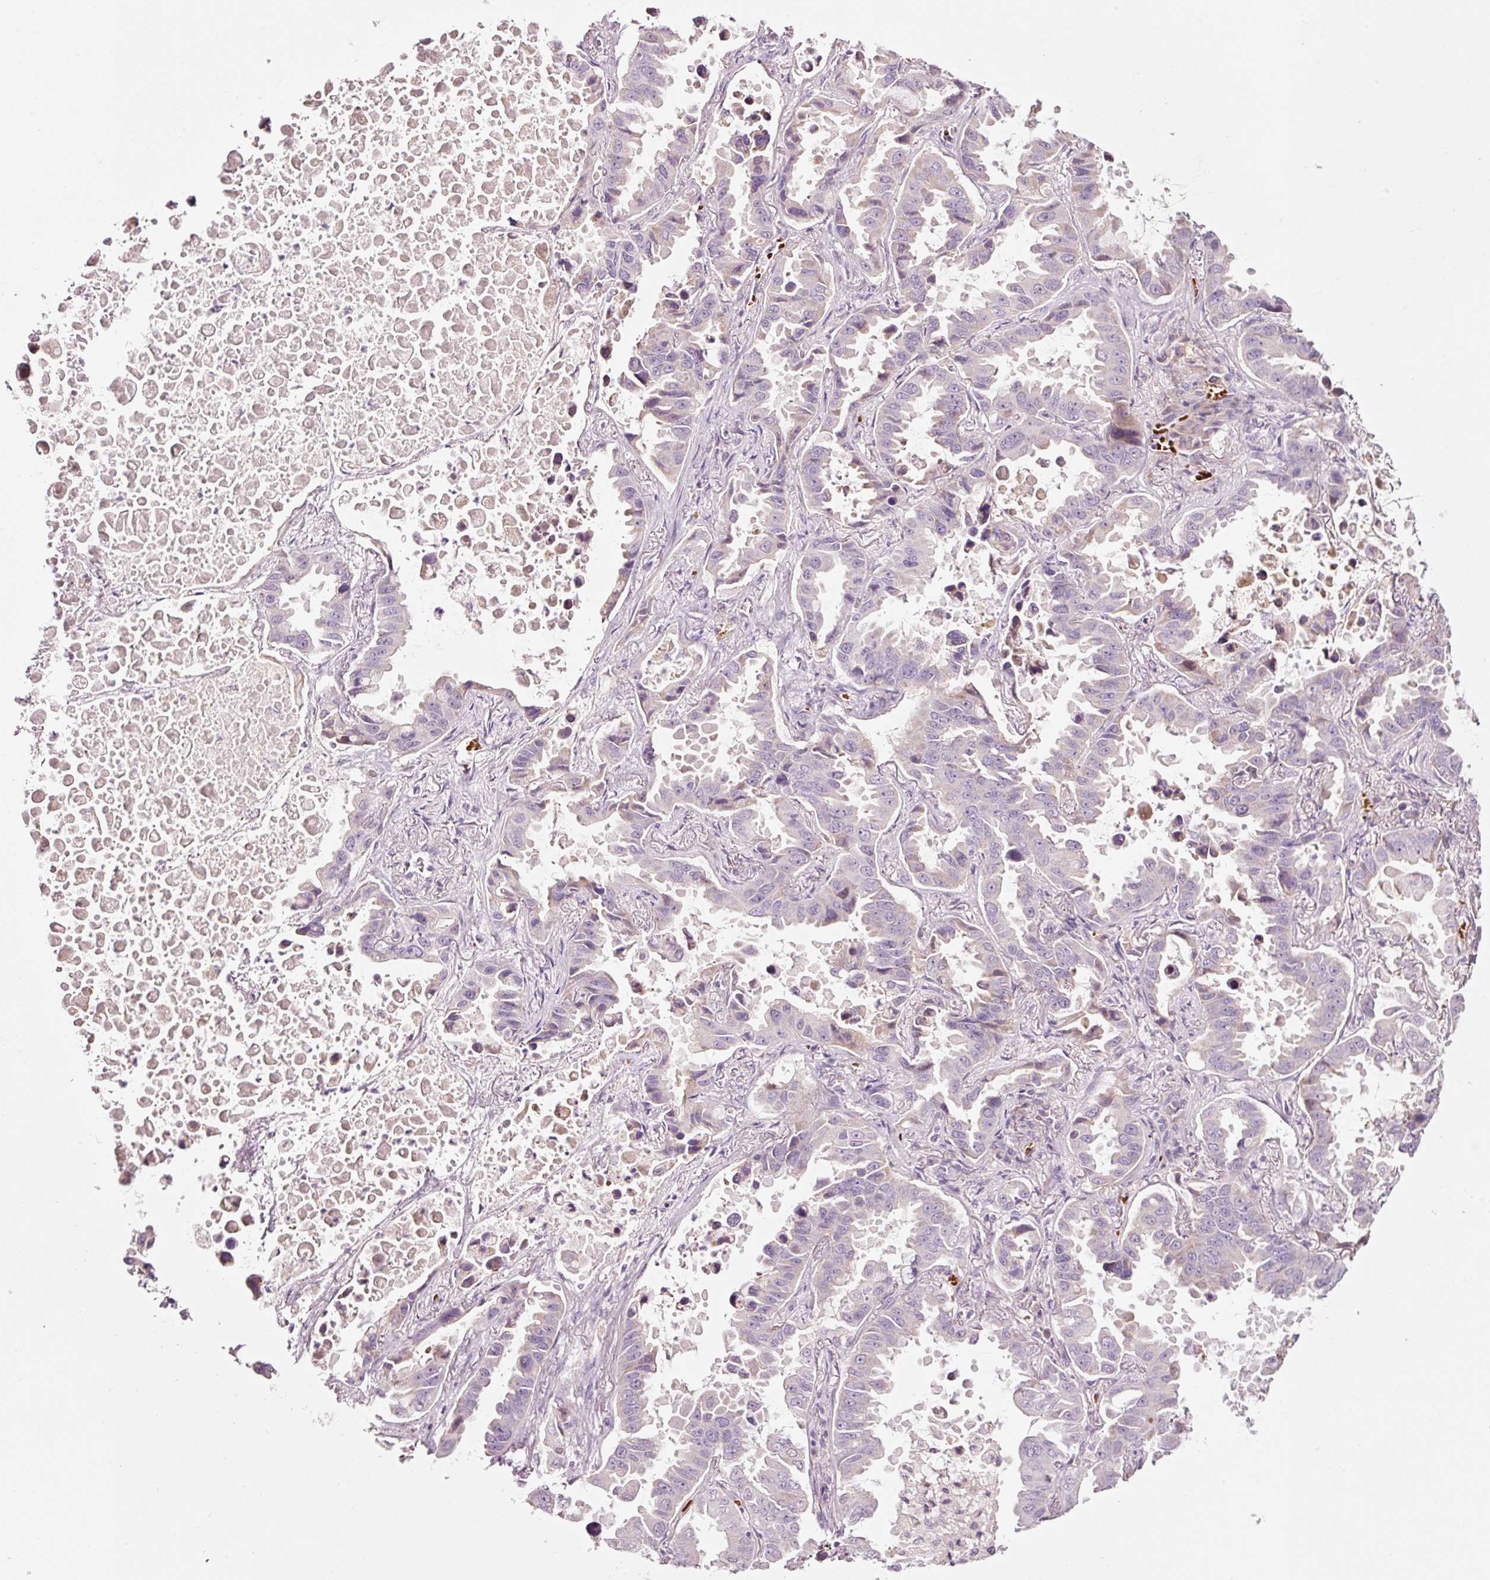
{"staining": {"intensity": "negative", "quantity": "none", "location": "none"}, "tissue": "lung cancer", "cell_type": "Tumor cells", "image_type": "cancer", "snomed": [{"axis": "morphology", "description": "Adenocarcinoma, NOS"}, {"axis": "topography", "description": "Lung"}], "caption": "An immunohistochemistry histopathology image of lung adenocarcinoma is shown. There is no staining in tumor cells of lung adenocarcinoma. (DAB immunohistochemistry with hematoxylin counter stain).", "gene": "LDHAL6B", "patient": {"sex": "male", "age": 64}}